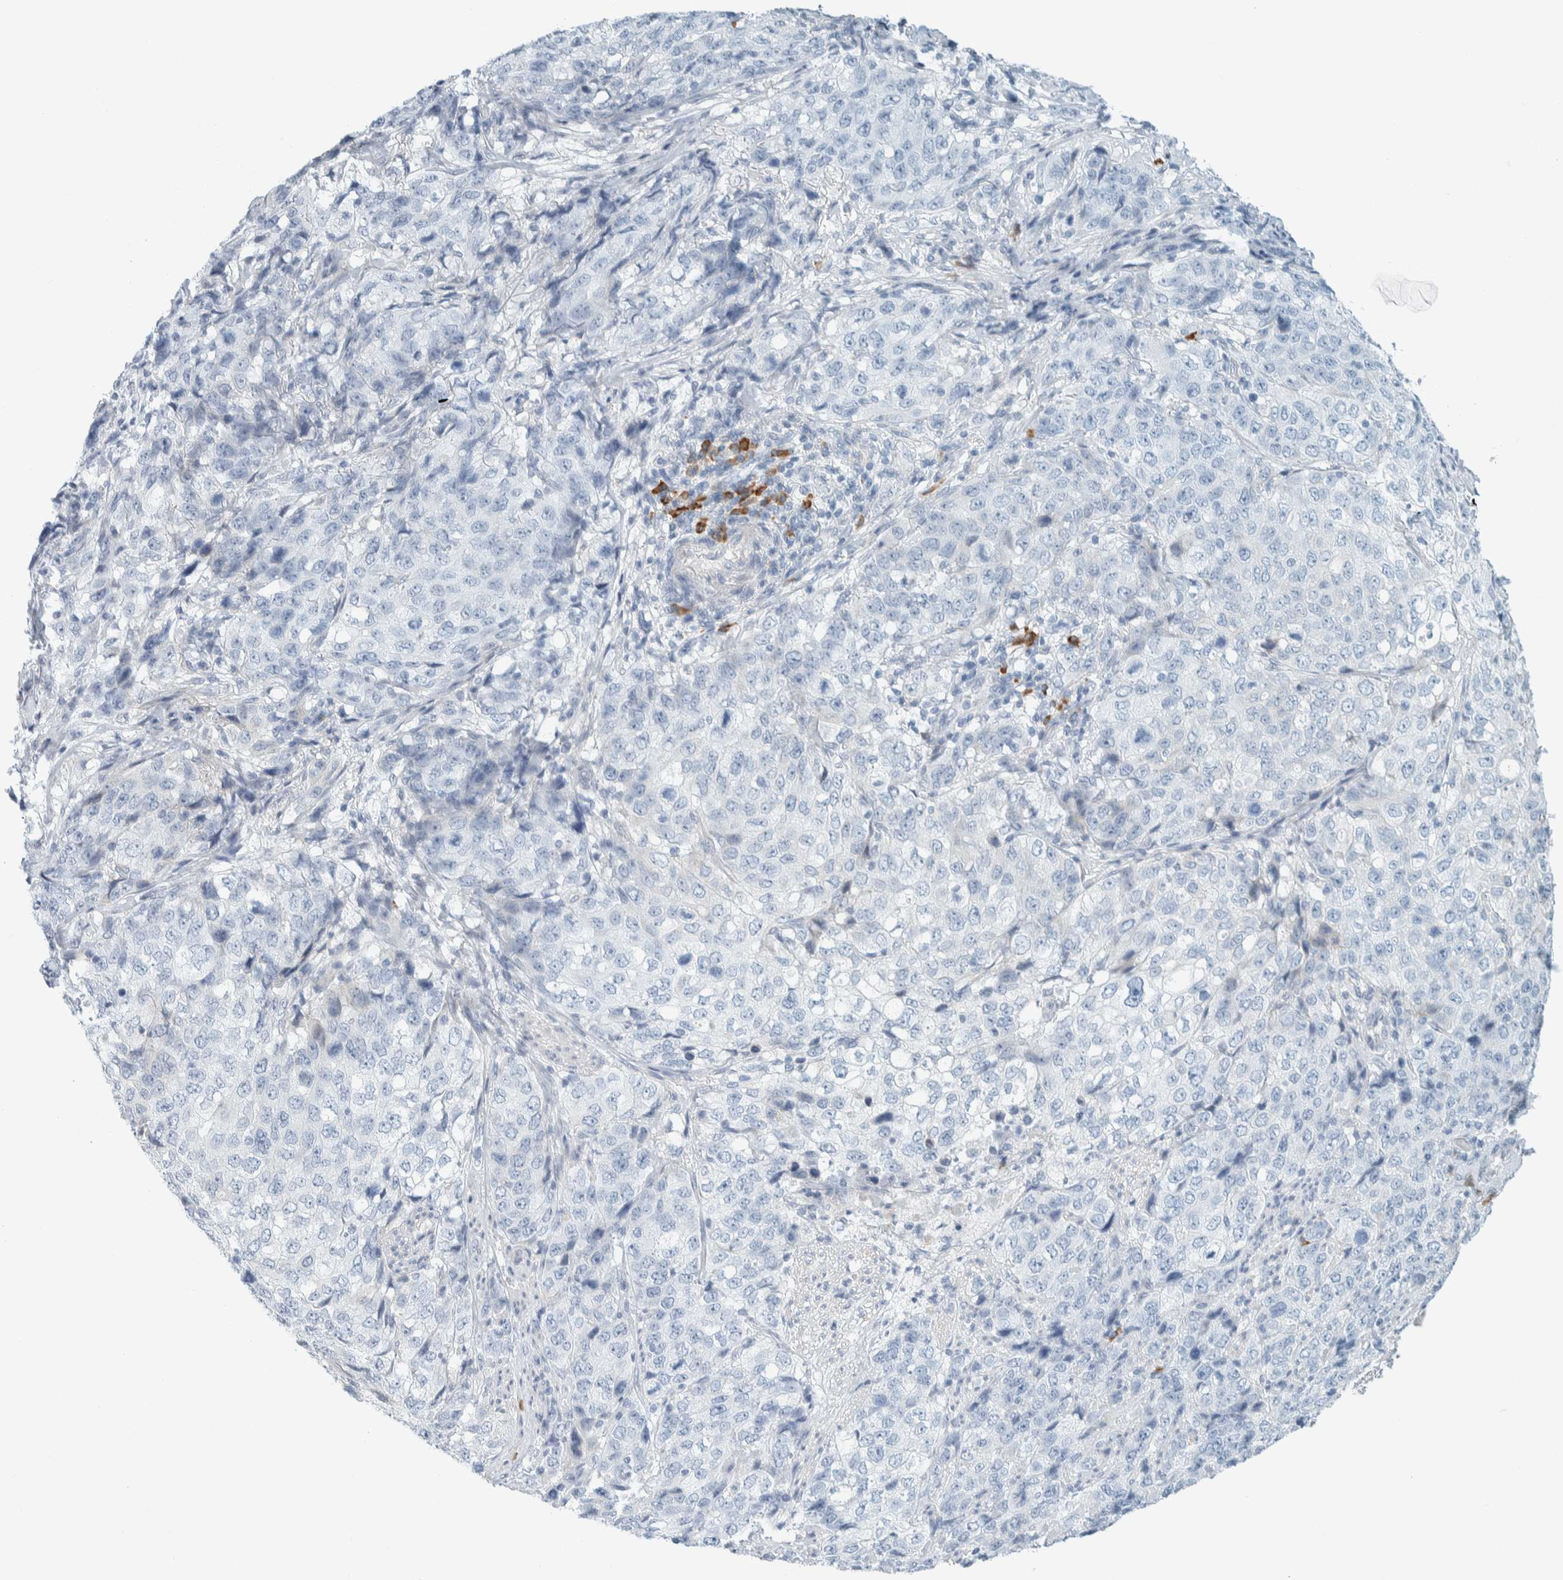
{"staining": {"intensity": "negative", "quantity": "none", "location": "none"}, "tissue": "stomach cancer", "cell_type": "Tumor cells", "image_type": "cancer", "snomed": [{"axis": "morphology", "description": "Adenocarcinoma, NOS"}, {"axis": "topography", "description": "Stomach"}], "caption": "Immunohistochemistry (IHC) micrograph of neoplastic tissue: human stomach adenocarcinoma stained with DAB reveals no significant protein staining in tumor cells. Nuclei are stained in blue.", "gene": "ARHGAP27", "patient": {"sex": "male", "age": 48}}